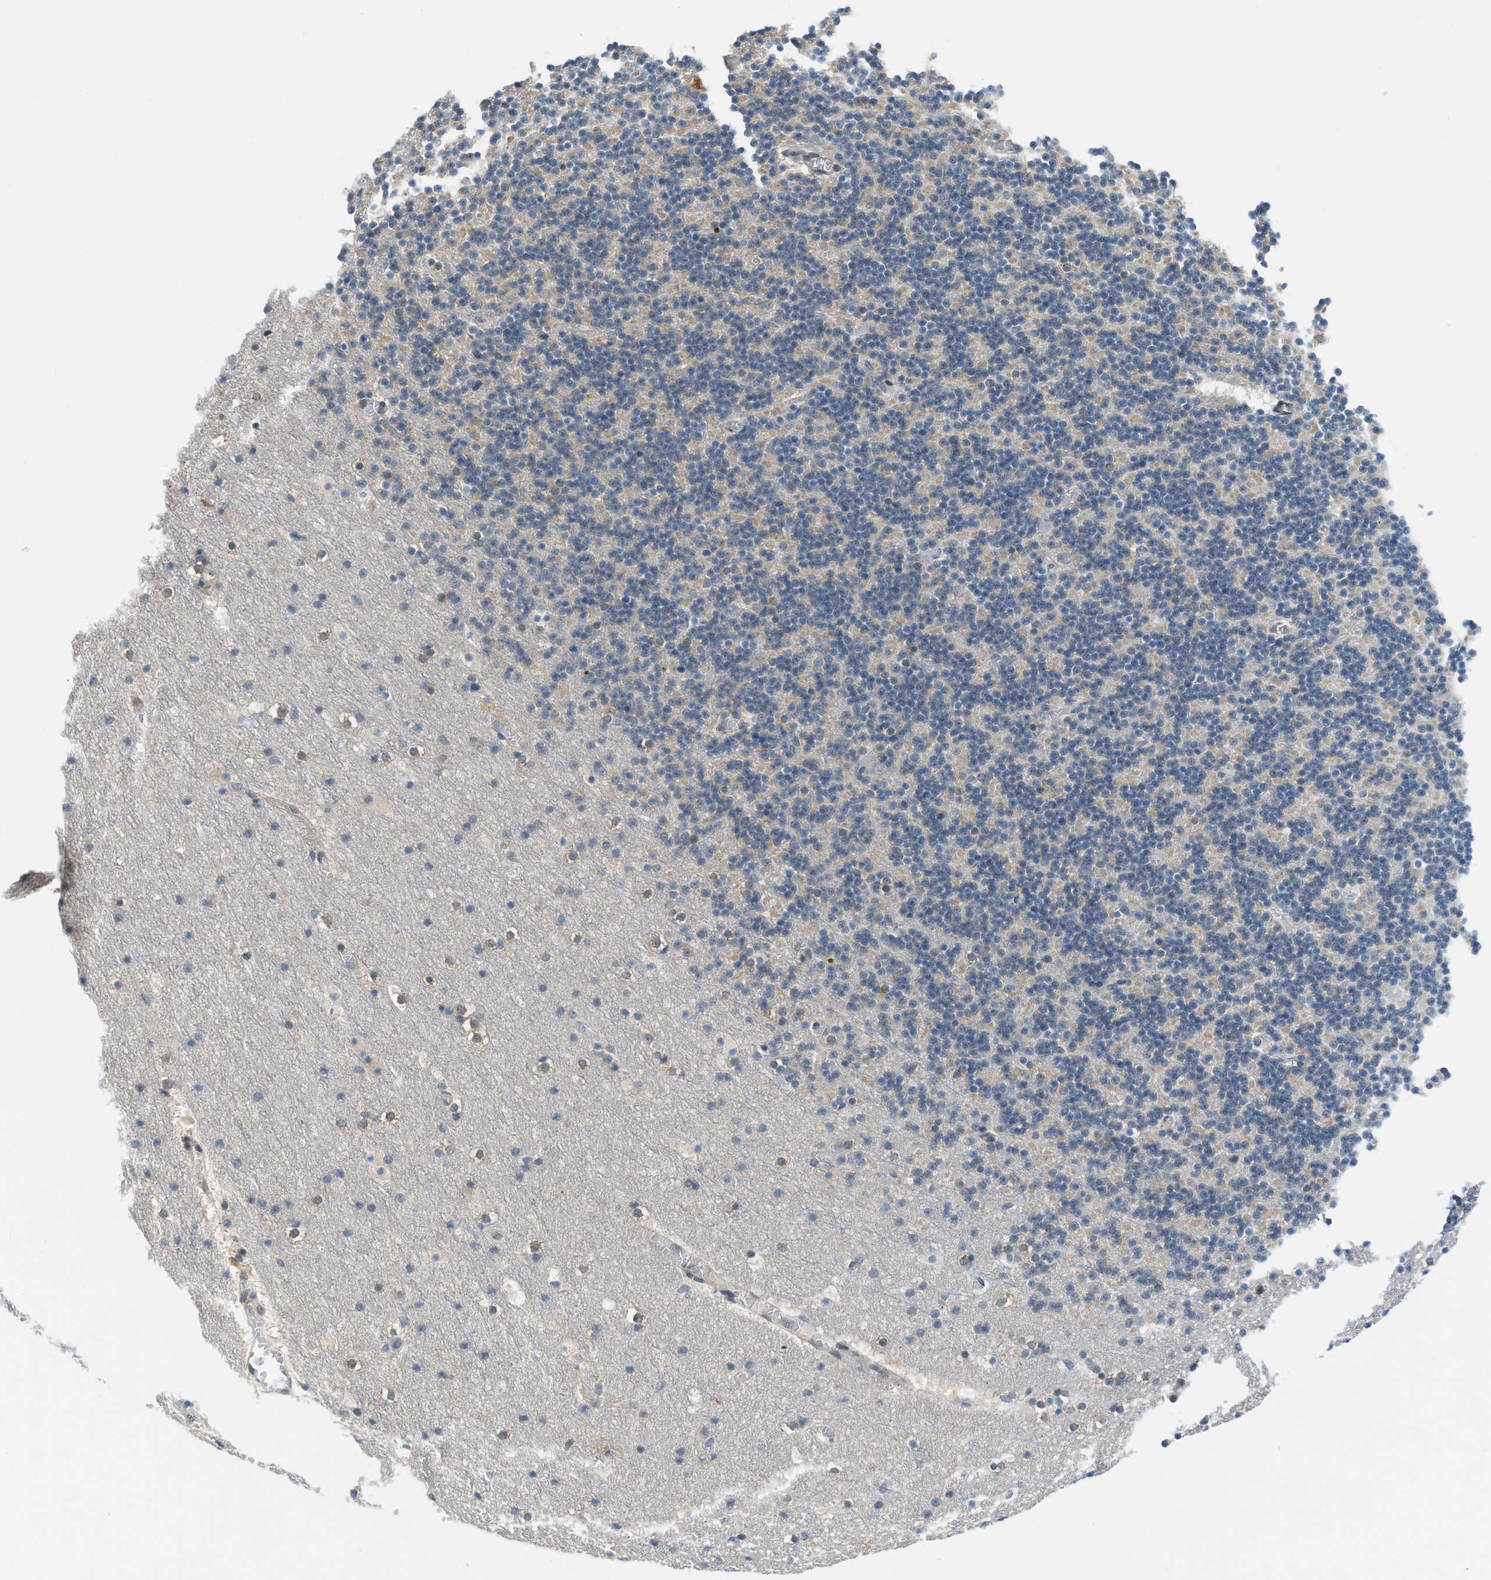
{"staining": {"intensity": "weak", "quantity": "<25%", "location": "cytoplasmic/membranous"}, "tissue": "cerebellum", "cell_type": "Cells in granular layer", "image_type": "normal", "snomed": [{"axis": "morphology", "description": "Normal tissue, NOS"}, {"axis": "topography", "description": "Cerebellum"}], "caption": "Cells in granular layer show no significant protein positivity in benign cerebellum. The staining is performed using DAB (3,3'-diaminobenzidine) brown chromogen with nuclei counter-stained in using hematoxylin.", "gene": "CBLB", "patient": {"sex": "male", "age": 45}}